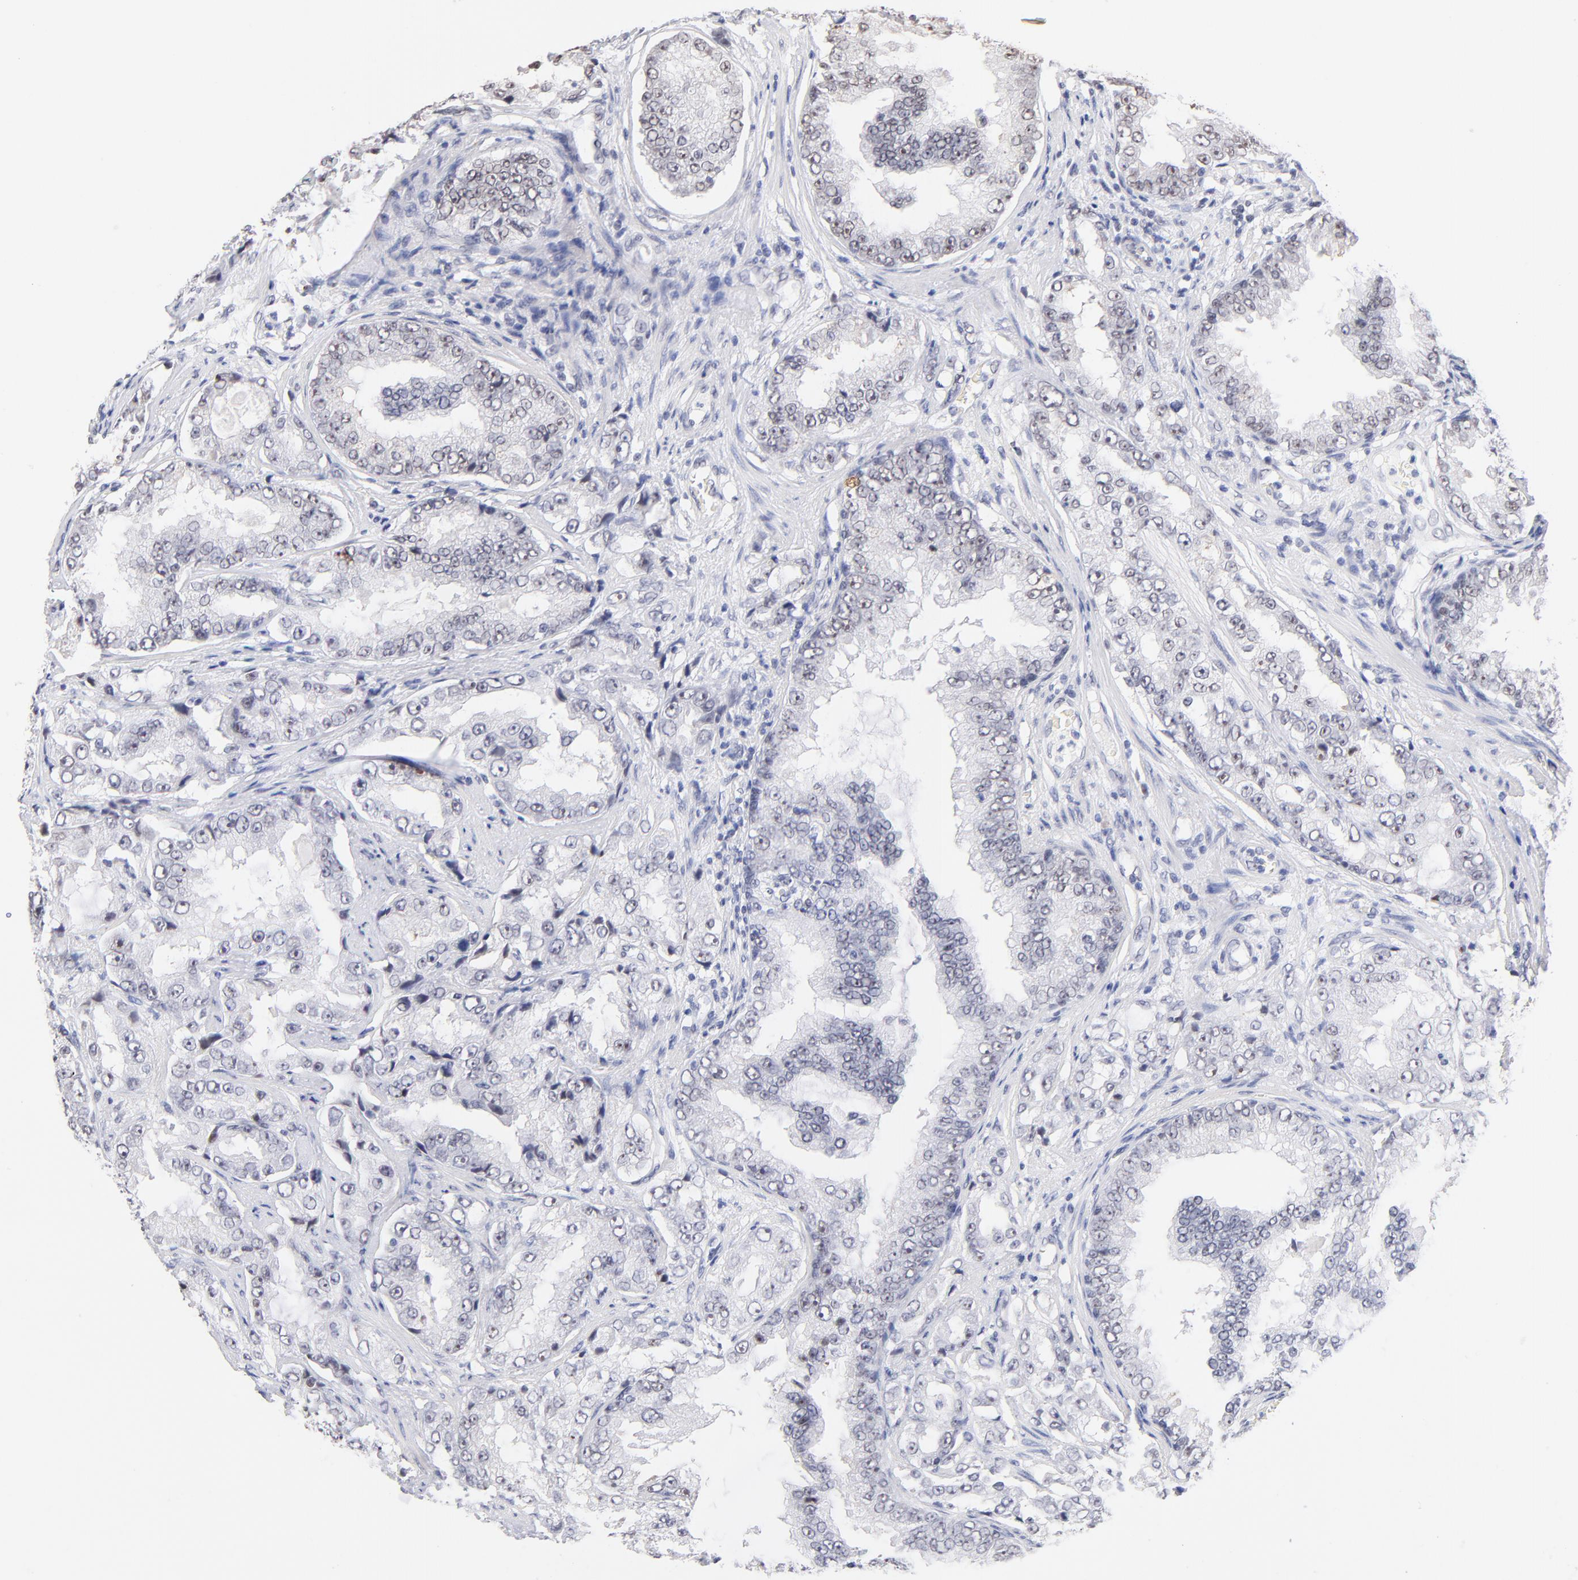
{"staining": {"intensity": "negative", "quantity": "none", "location": "none"}, "tissue": "prostate cancer", "cell_type": "Tumor cells", "image_type": "cancer", "snomed": [{"axis": "morphology", "description": "Adenocarcinoma, High grade"}, {"axis": "topography", "description": "Prostate"}], "caption": "High power microscopy micrograph of an IHC histopathology image of prostate adenocarcinoma (high-grade), revealing no significant positivity in tumor cells.", "gene": "ZNF74", "patient": {"sex": "male", "age": 73}}